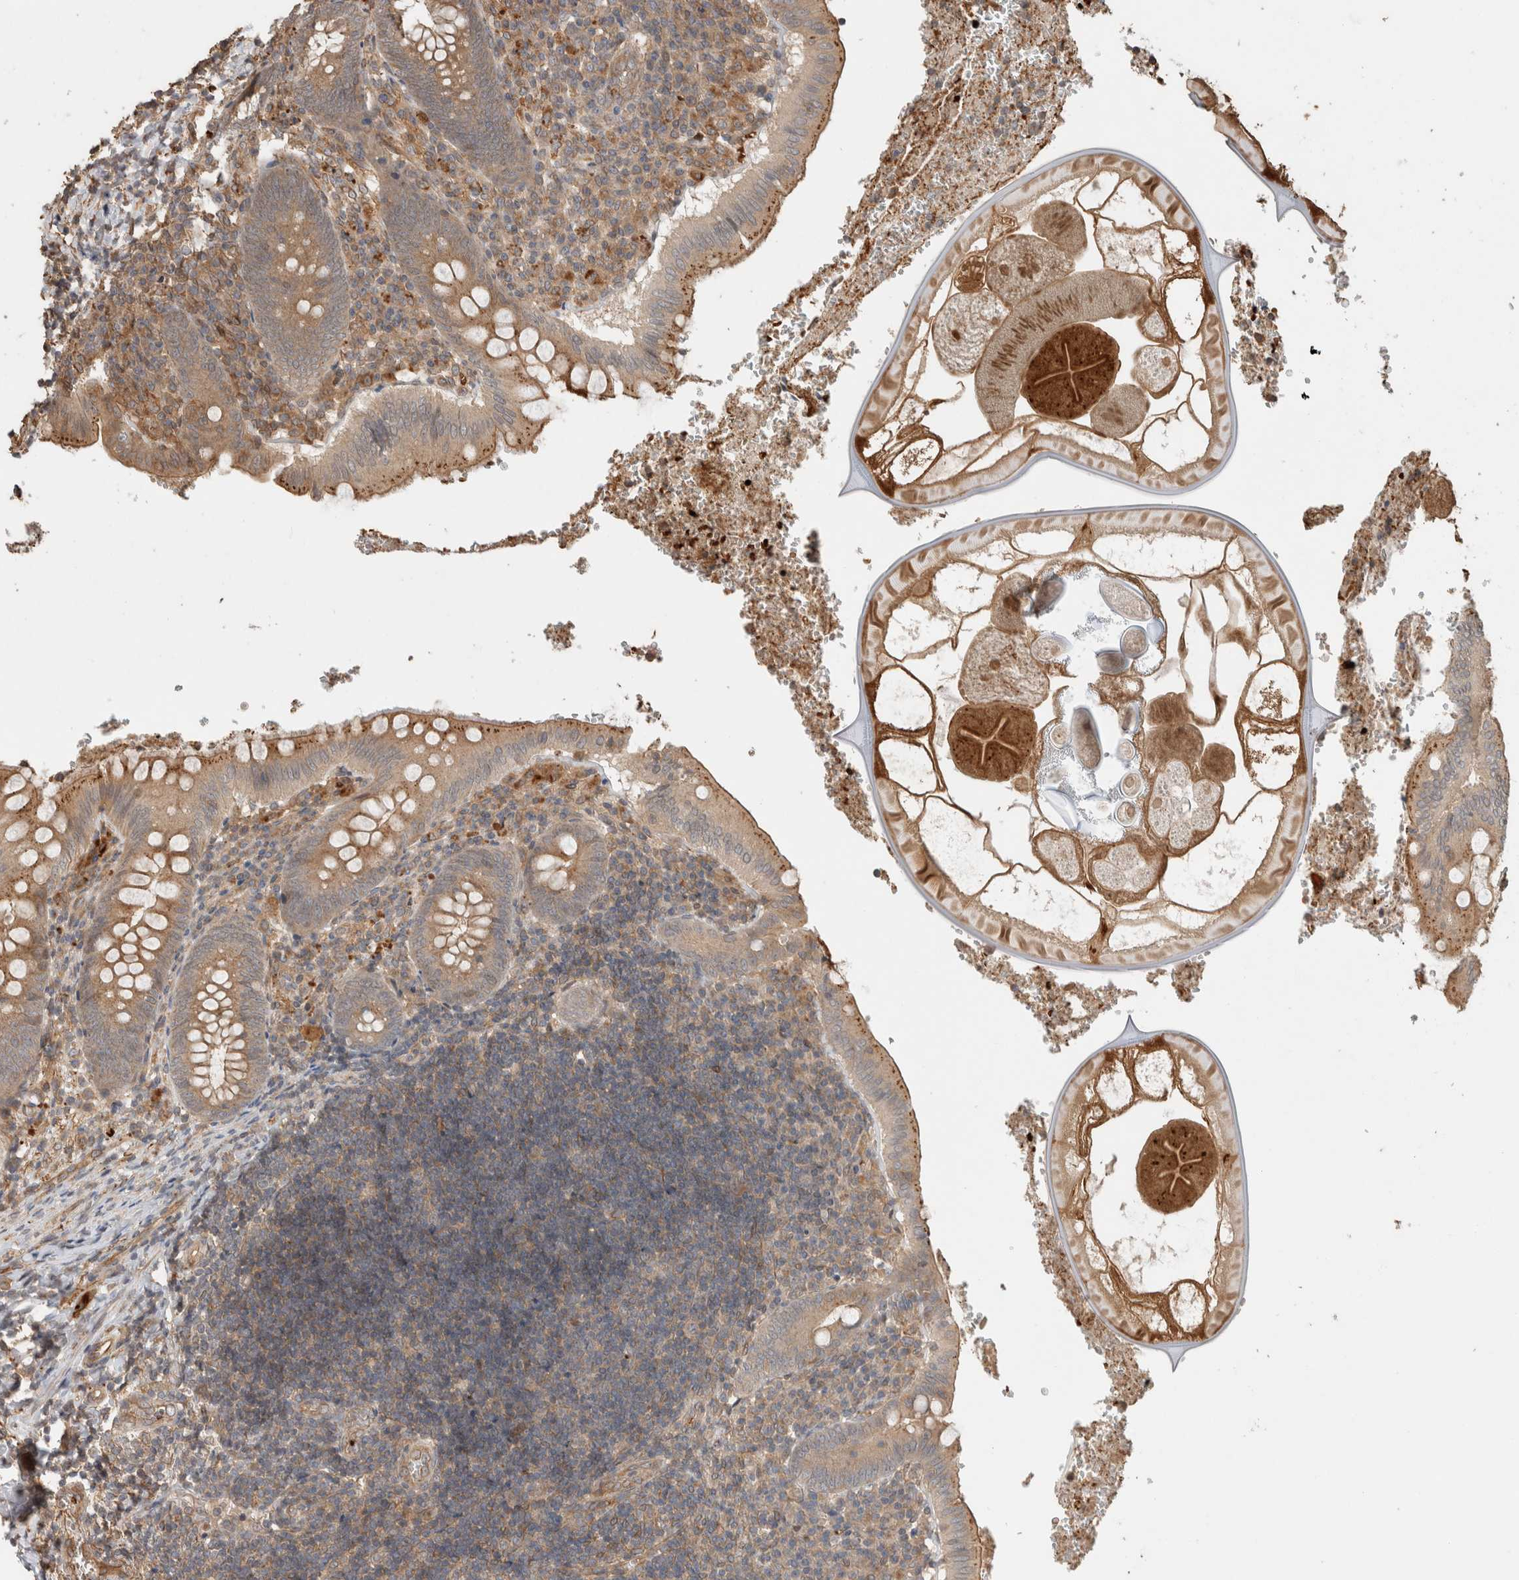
{"staining": {"intensity": "moderate", "quantity": ">75%", "location": "cytoplasmic/membranous"}, "tissue": "appendix", "cell_type": "Glandular cells", "image_type": "normal", "snomed": [{"axis": "morphology", "description": "Normal tissue, NOS"}, {"axis": "topography", "description": "Appendix"}], "caption": "Immunohistochemical staining of unremarkable appendix reveals moderate cytoplasmic/membranous protein positivity in about >75% of glandular cells. Using DAB (brown) and hematoxylin (blue) stains, captured at high magnification using brightfield microscopy.", "gene": "OTUD6B", "patient": {"sex": "male", "age": 8}}